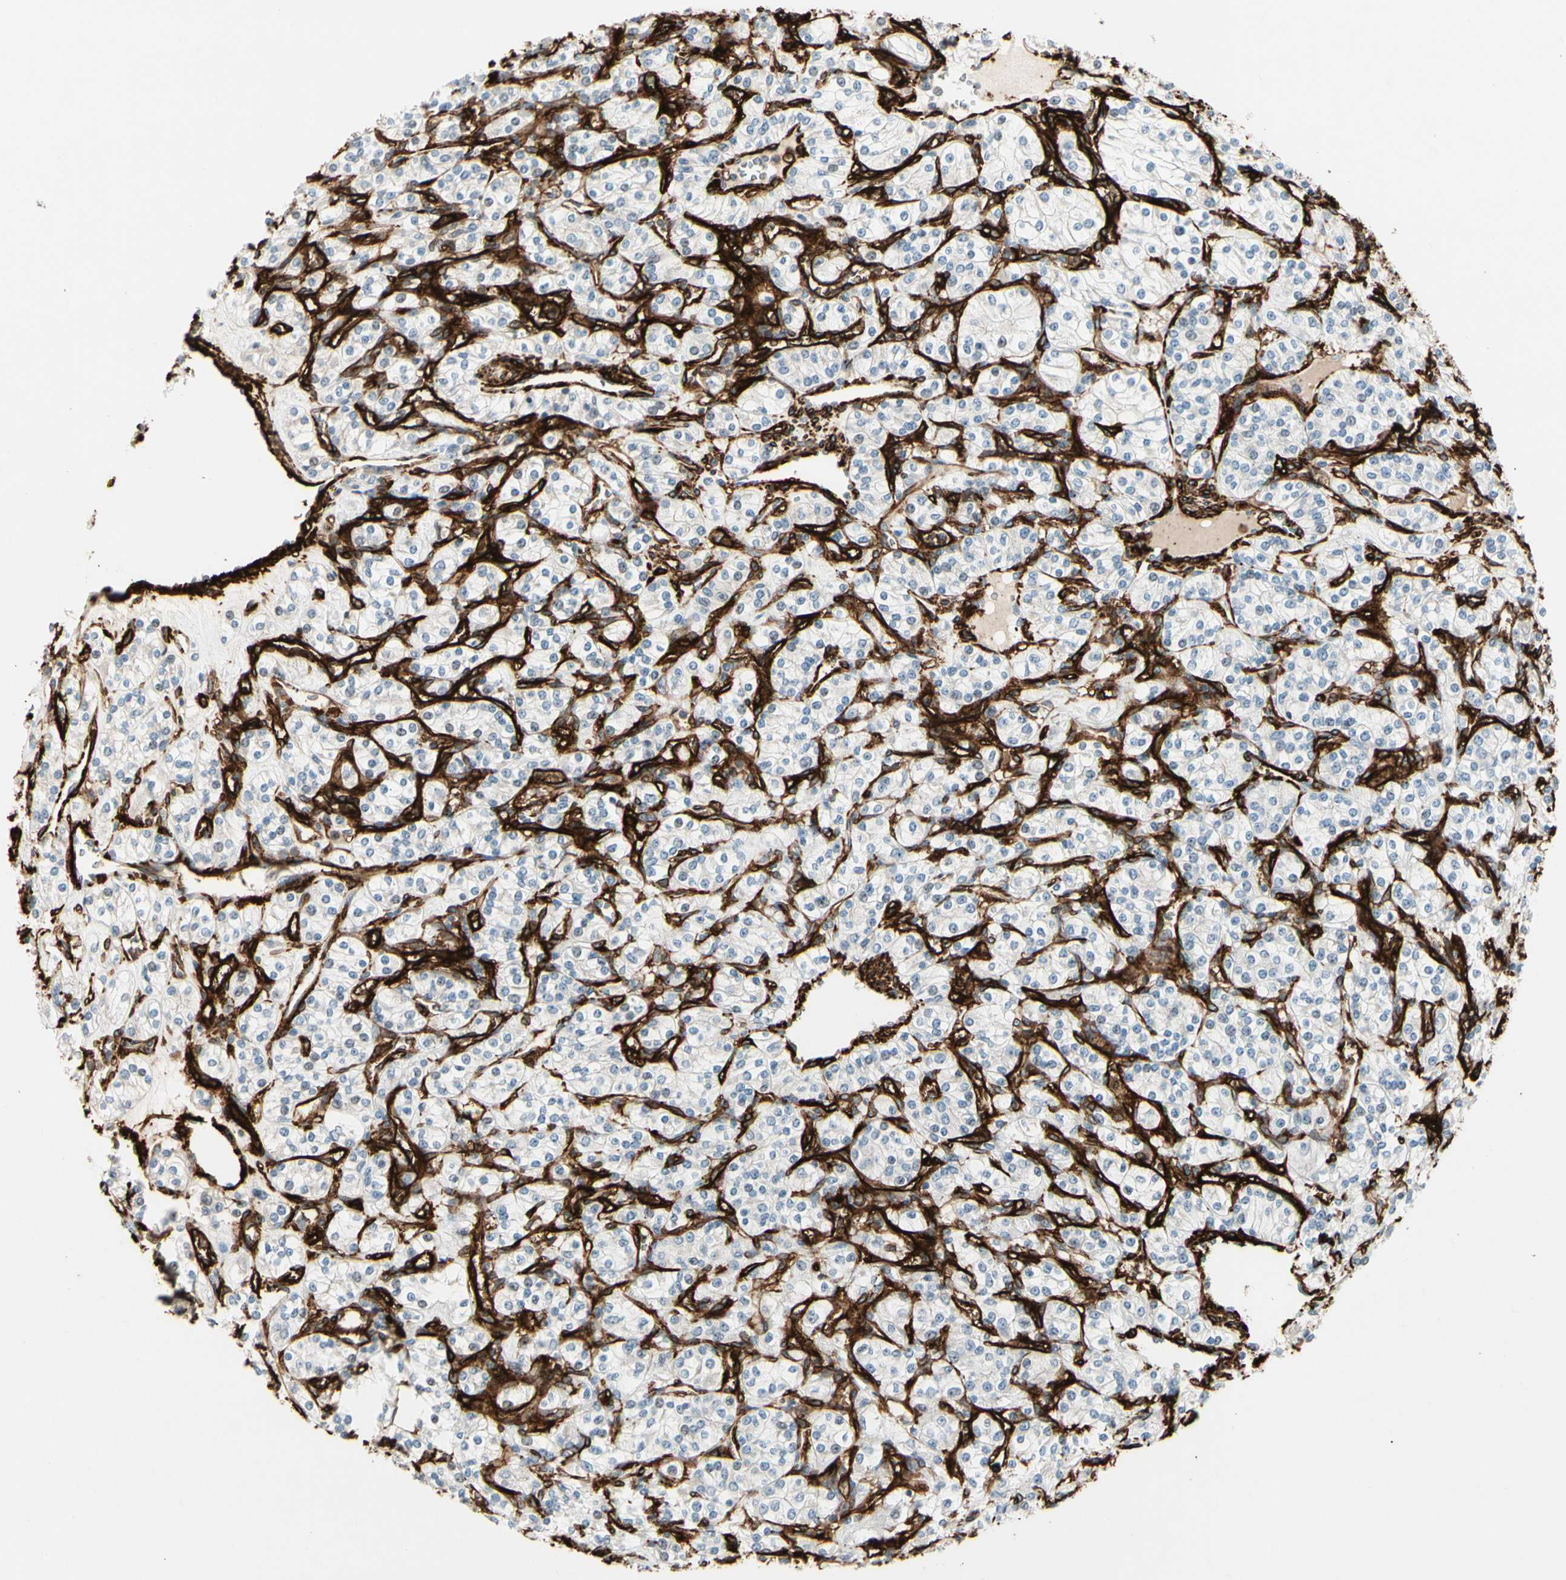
{"staining": {"intensity": "negative", "quantity": "none", "location": "none"}, "tissue": "renal cancer", "cell_type": "Tumor cells", "image_type": "cancer", "snomed": [{"axis": "morphology", "description": "Adenocarcinoma, NOS"}, {"axis": "topography", "description": "Kidney"}], "caption": "A high-resolution photomicrograph shows IHC staining of adenocarcinoma (renal), which reveals no significant staining in tumor cells.", "gene": "MCAM", "patient": {"sex": "male", "age": 77}}